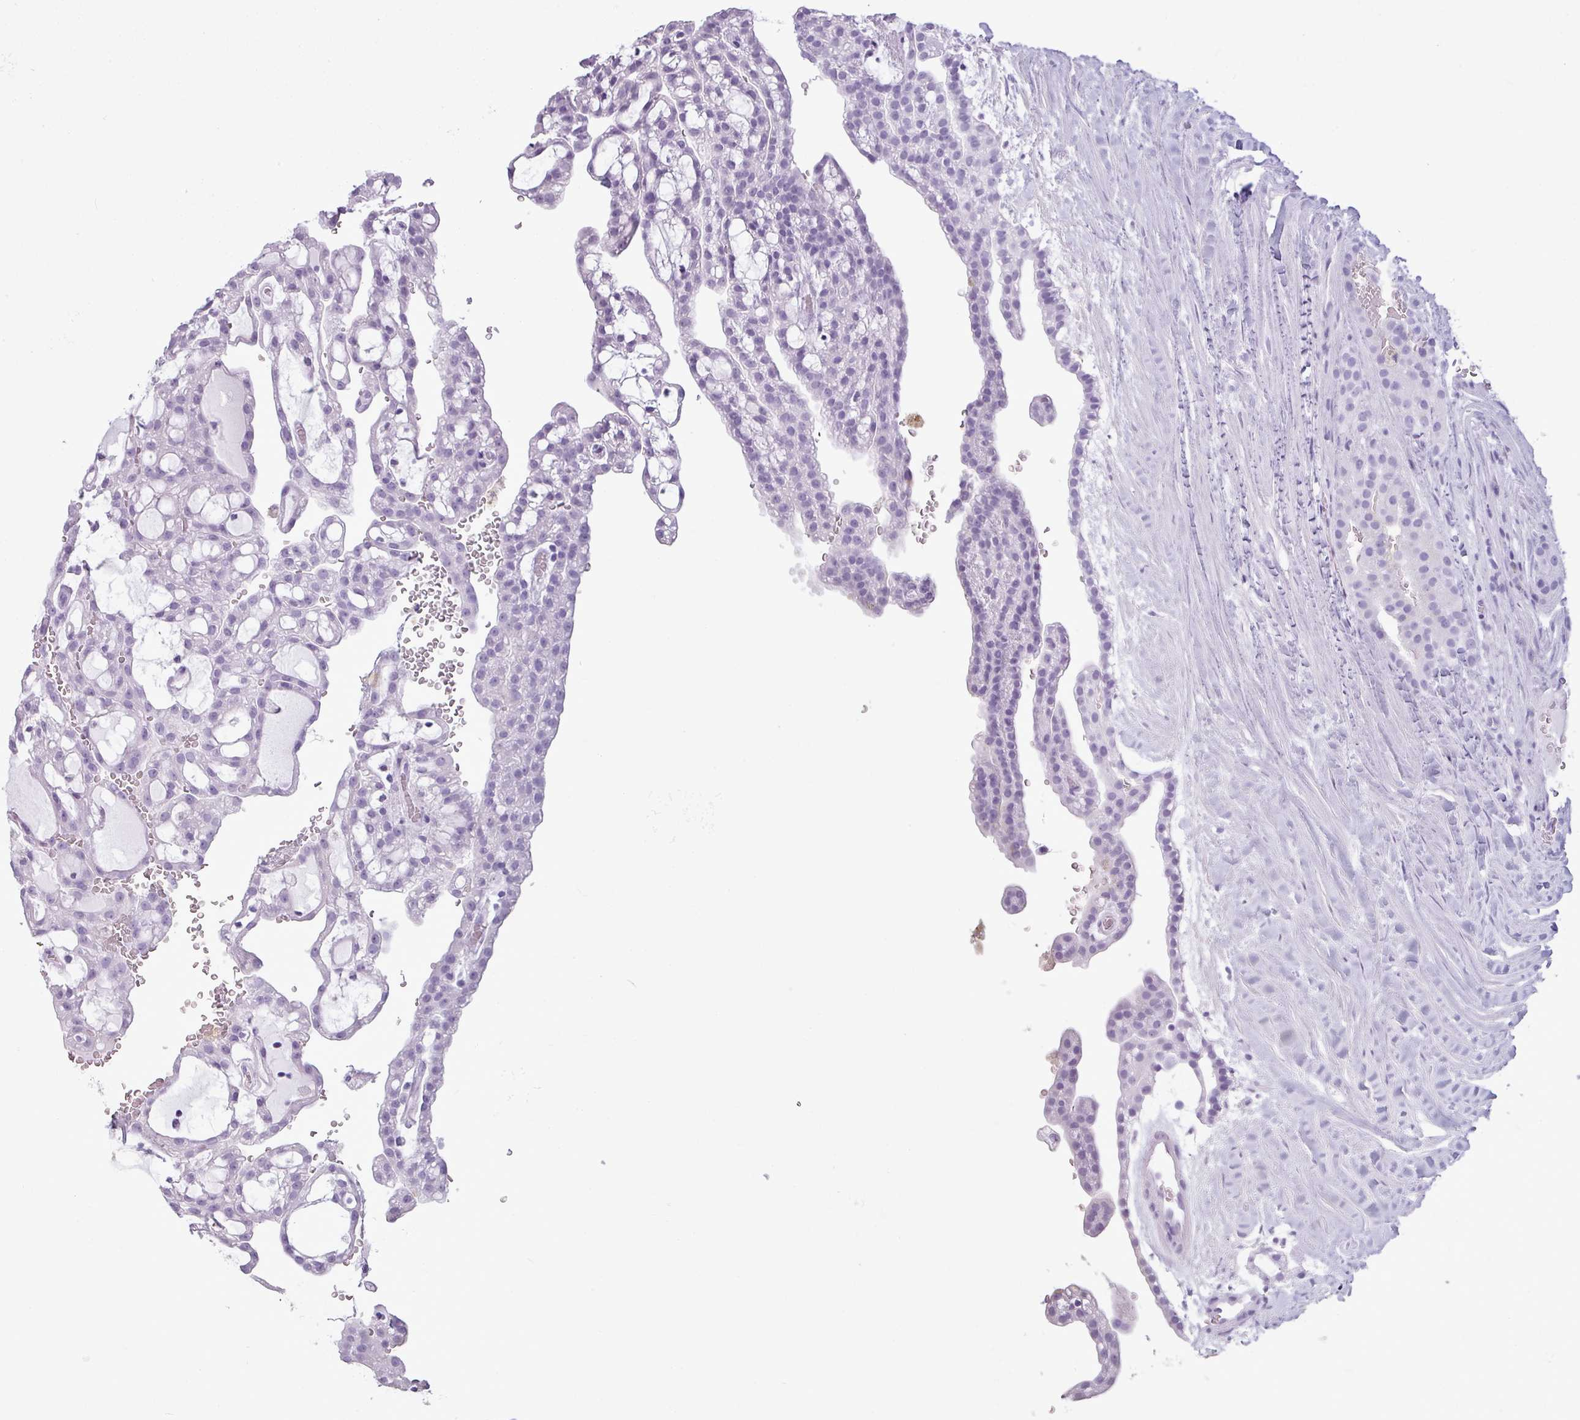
{"staining": {"intensity": "negative", "quantity": "none", "location": "none"}, "tissue": "renal cancer", "cell_type": "Tumor cells", "image_type": "cancer", "snomed": [{"axis": "morphology", "description": "Adenocarcinoma, NOS"}, {"axis": "topography", "description": "Kidney"}], "caption": "Histopathology image shows no significant protein staining in tumor cells of renal cancer. (Immunohistochemistry (ihc), brightfield microscopy, high magnification).", "gene": "AMY1B", "patient": {"sex": "male", "age": 63}}